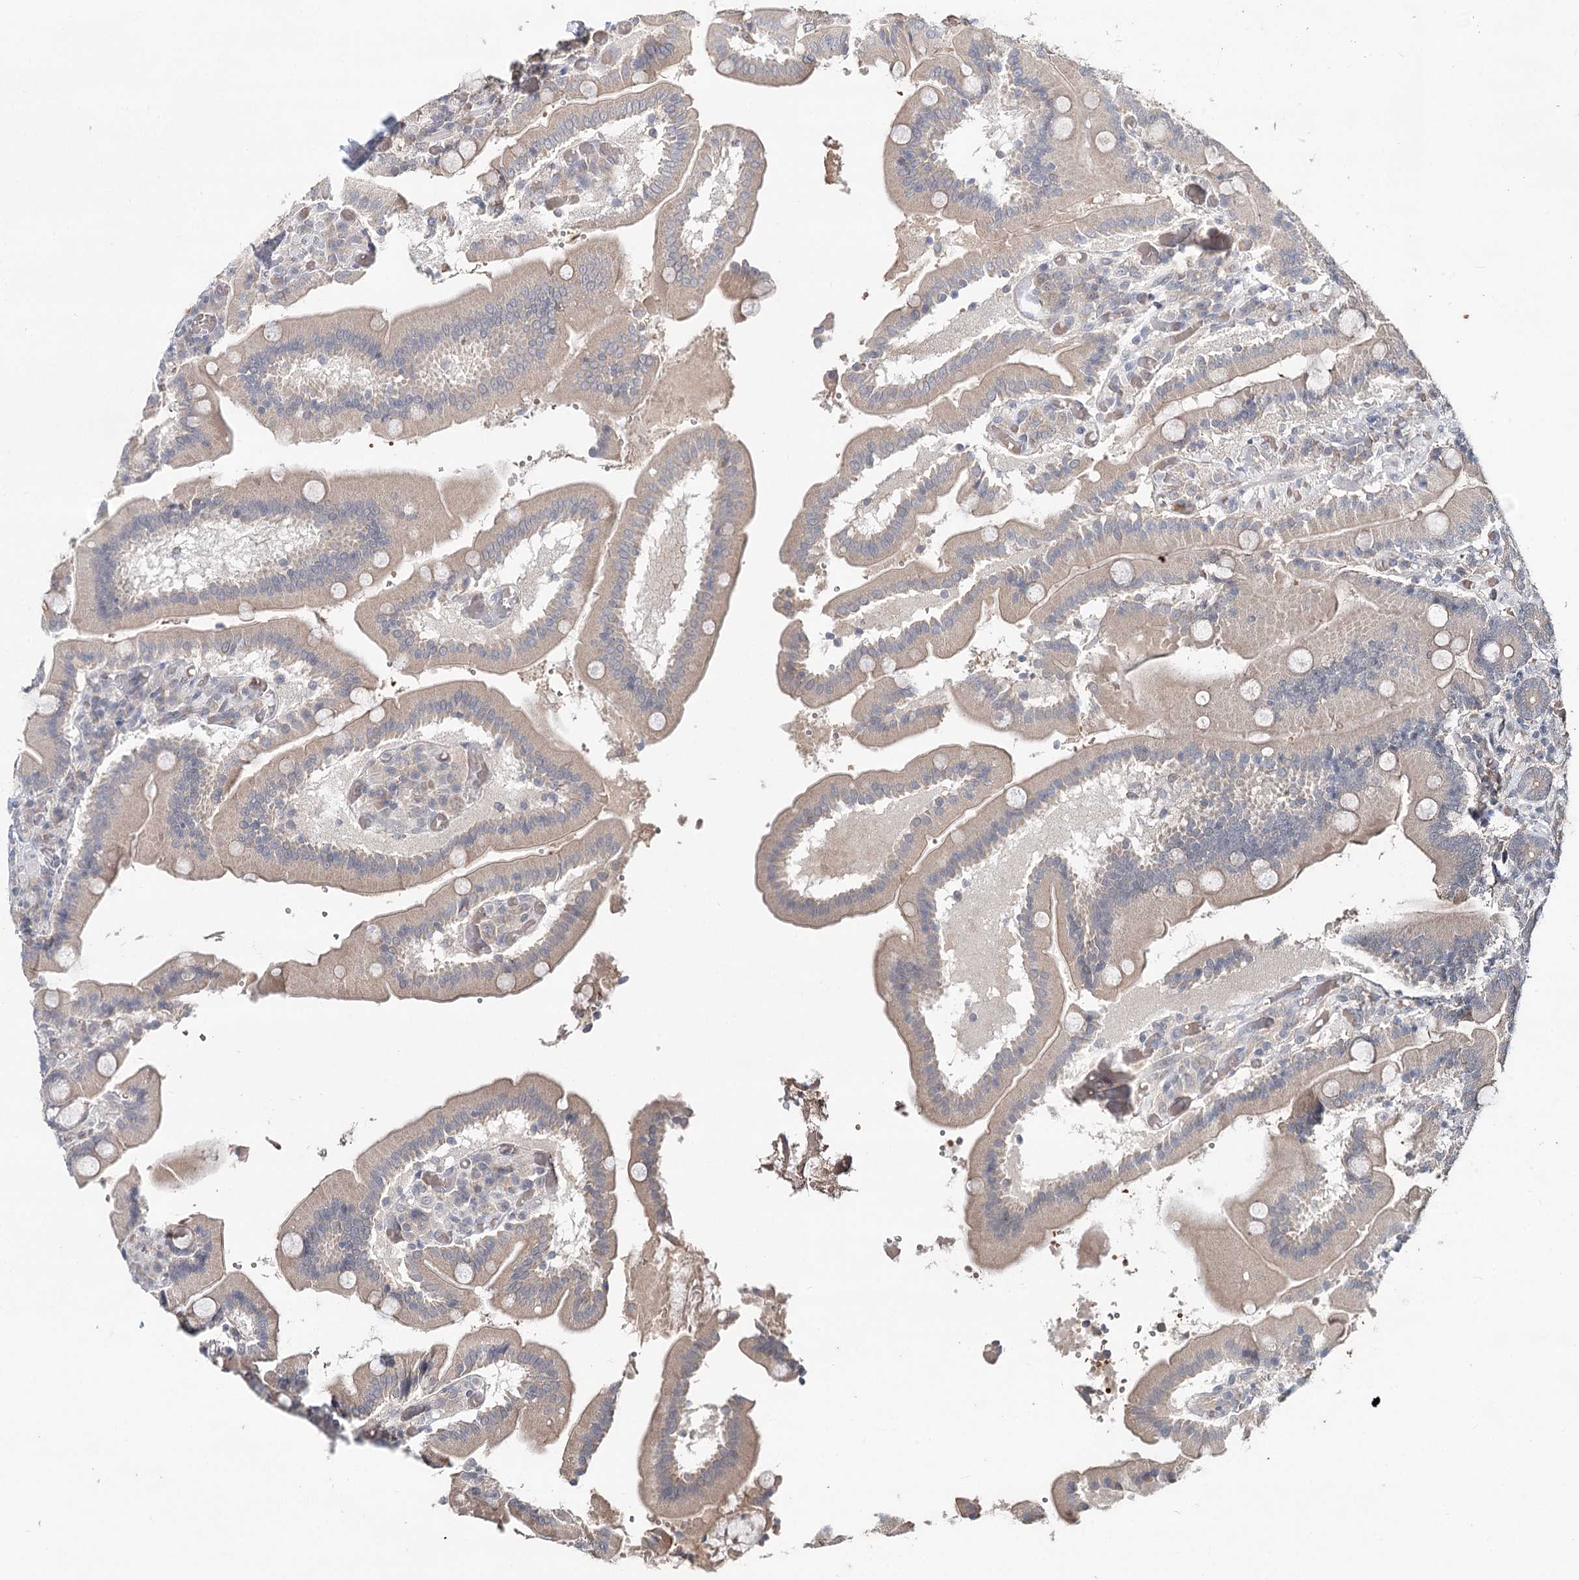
{"staining": {"intensity": "weak", "quantity": ">75%", "location": "cytoplasmic/membranous"}, "tissue": "duodenum", "cell_type": "Glandular cells", "image_type": "normal", "snomed": [{"axis": "morphology", "description": "Normal tissue, NOS"}, {"axis": "topography", "description": "Duodenum"}], "caption": "An image of human duodenum stained for a protein shows weak cytoplasmic/membranous brown staining in glandular cells. (Stains: DAB in brown, nuclei in blue, Microscopy: brightfield microscopy at high magnification).", "gene": "FBXO7", "patient": {"sex": "female", "age": 62}}